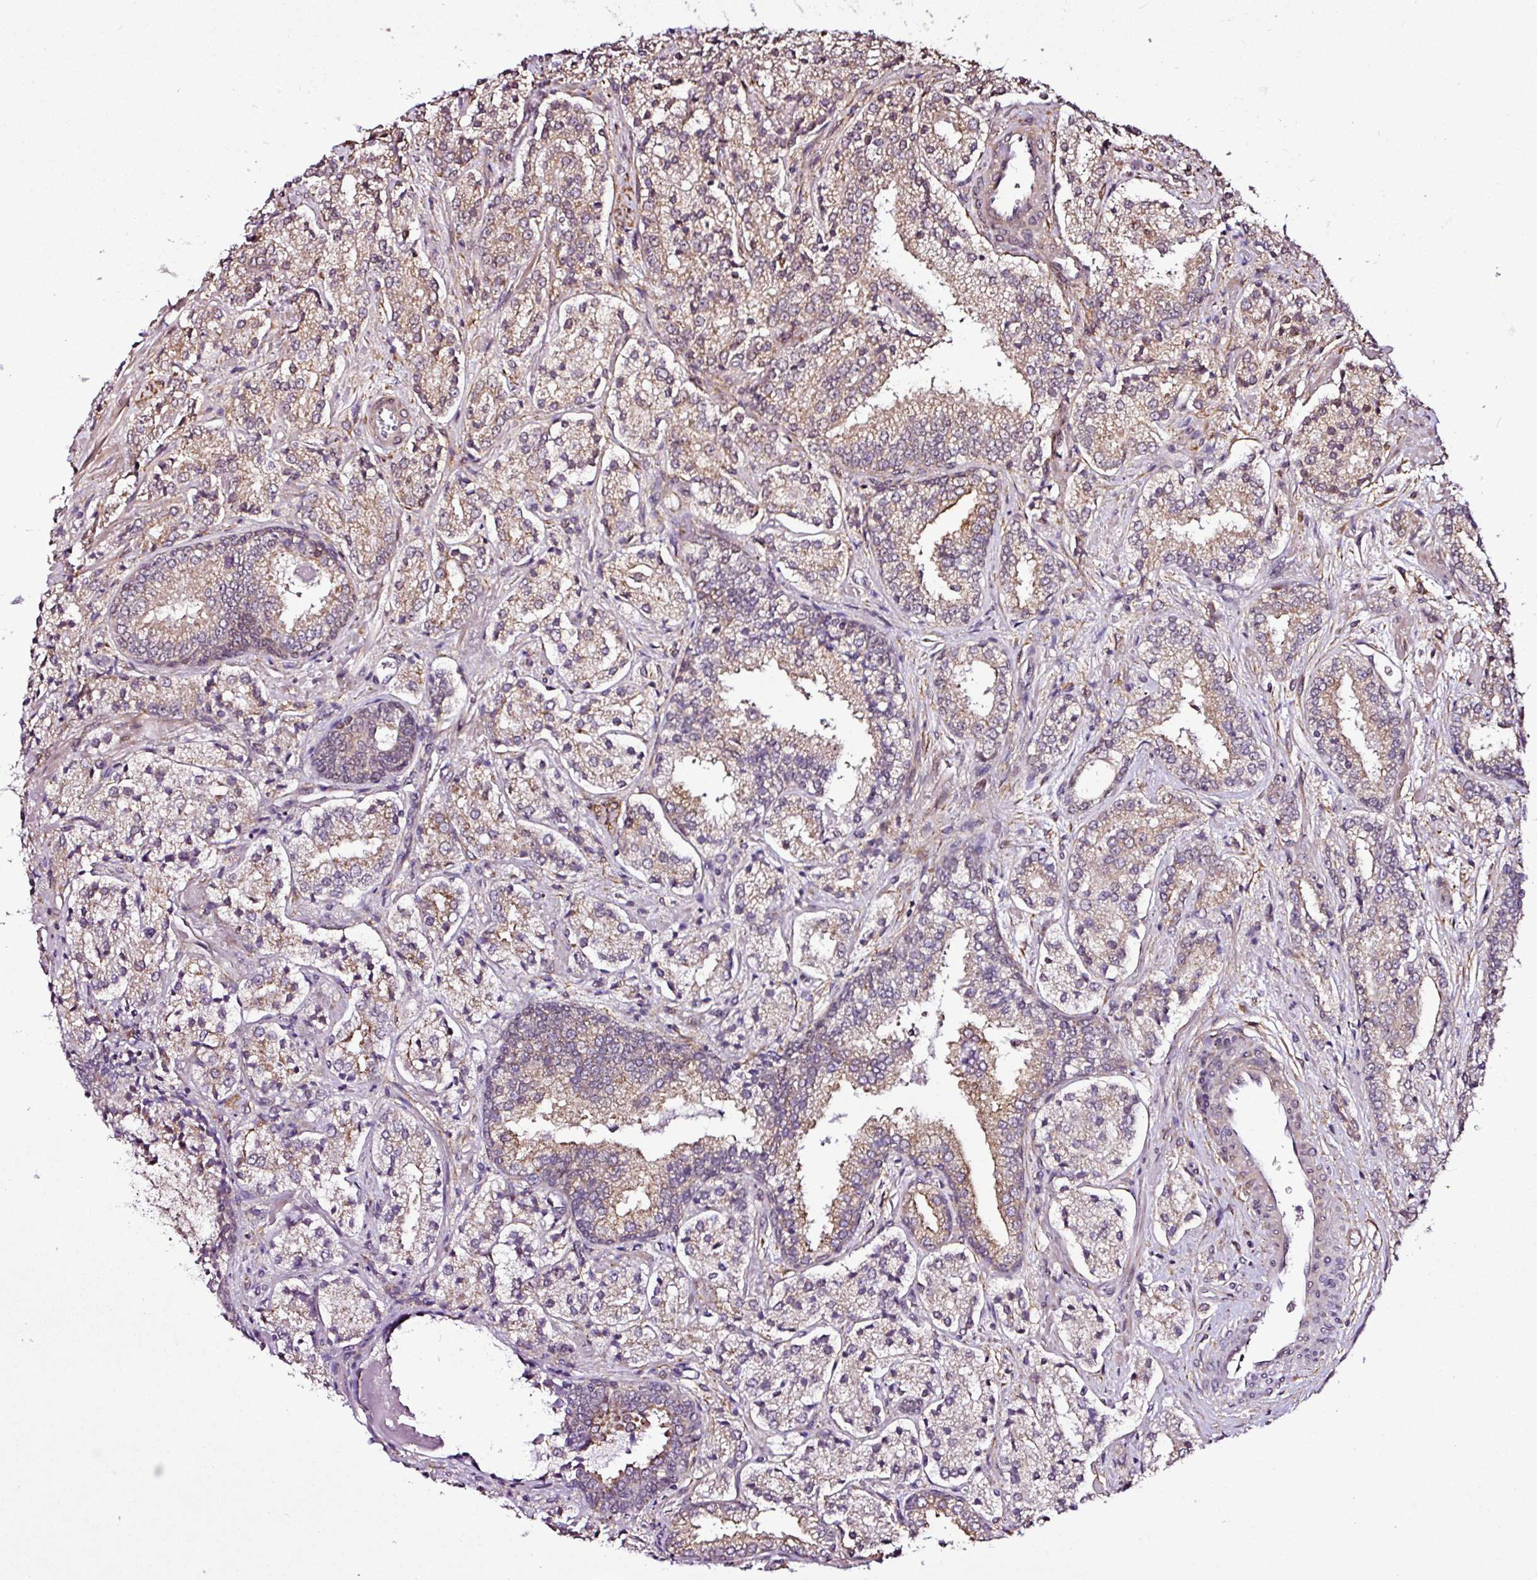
{"staining": {"intensity": "moderate", "quantity": "25%-75%", "location": "cytoplasmic/membranous"}, "tissue": "prostate cancer", "cell_type": "Tumor cells", "image_type": "cancer", "snomed": [{"axis": "morphology", "description": "Adenocarcinoma, High grade"}, {"axis": "topography", "description": "Prostate"}], "caption": "Prostate adenocarcinoma (high-grade) stained for a protein (brown) reveals moderate cytoplasmic/membranous positive positivity in about 25%-75% of tumor cells.", "gene": "FAM153A", "patient": {"sex": "male", "age": 63}}